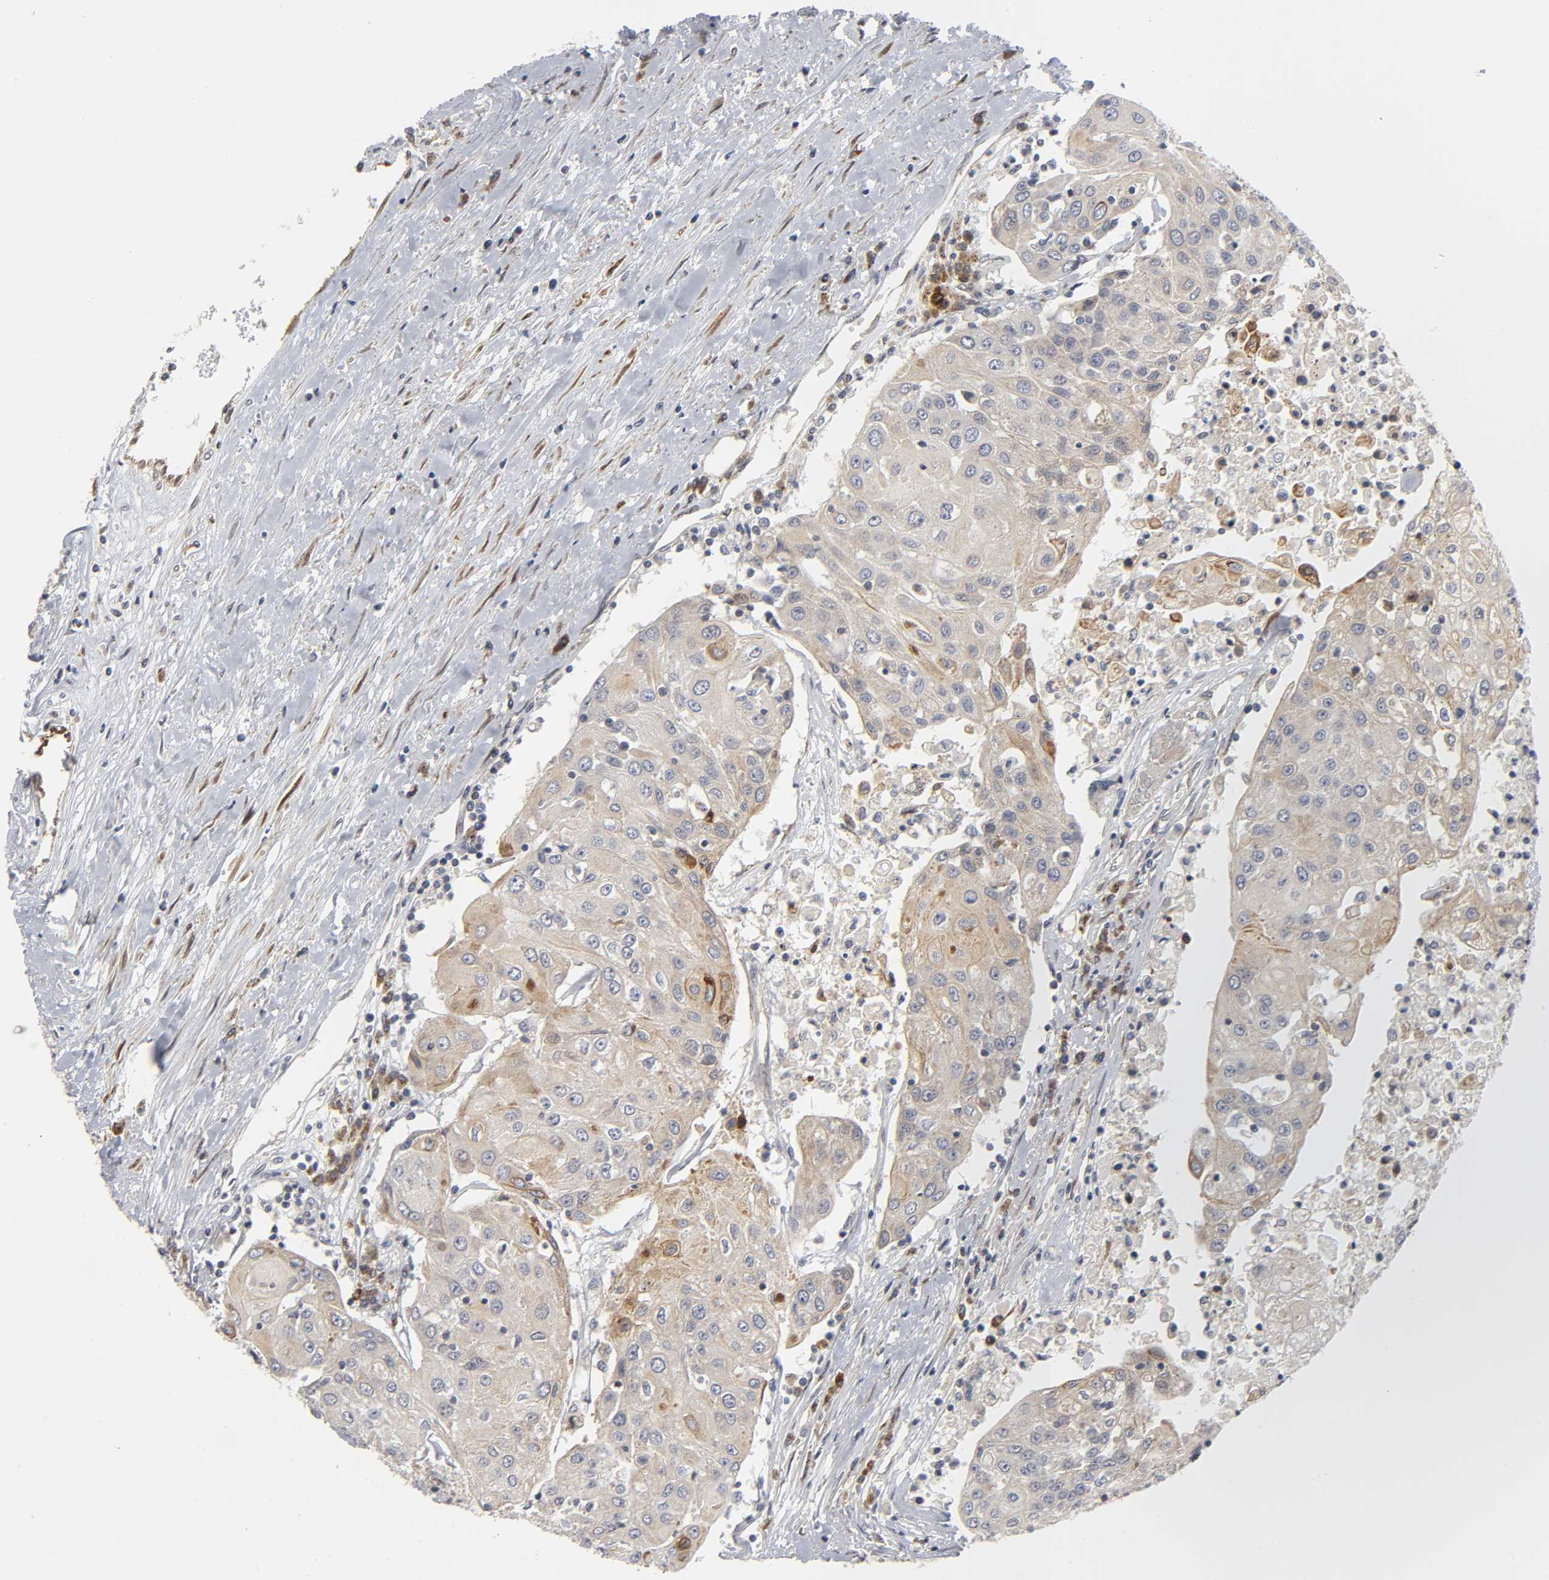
{"staining": {"intensity": "weak", "quantity": "25%-75%", "location": "cytoplasmic/membranous"}, "tissue": "urothelial cancer", "cell_type": "Tumor cells", "image_type": "cancer", "snomed": [{"axis": "morphology", "description": "Urothelial carcinoma, High grade"}, {"axis": "topography", "description": "Urinary bladder"}], "caption": "DAB immunohistochemical staining of human urothelial cancer reveals weak cytoplasmic/membranous protein expression in about 25%-75% of tumor cells.", "gene": "ASB6", "patient": {"sex": "female", "age": 85}}